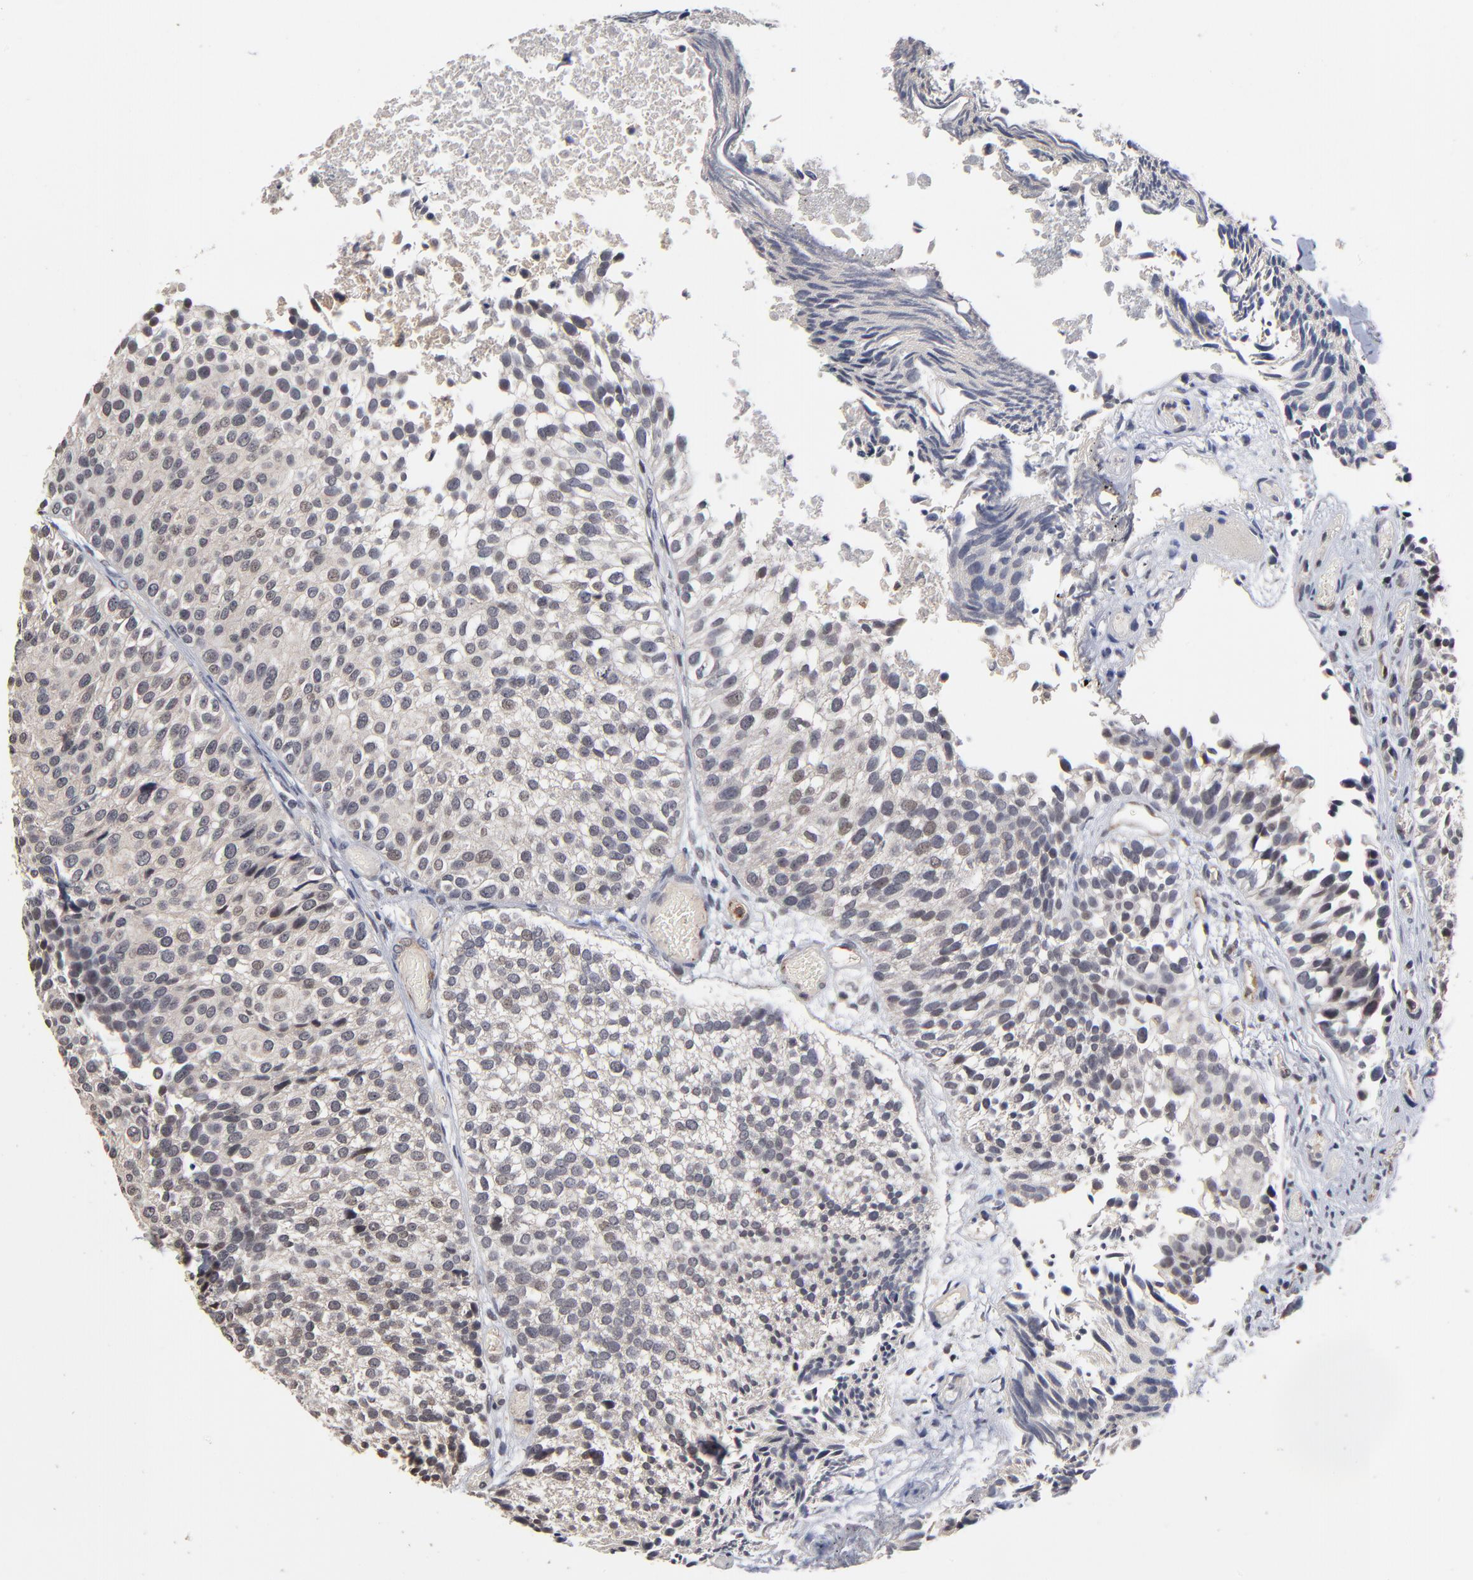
{"staining": {"intensity": "negative", "quantity": "none", "location": "none"}, "tissue": "urothelial cancer", "cell_type": "Tumor cells", "image_type": "cancer", "snomed": [{"axis": "morphology", "description": "Urothelial carcinoma, Low grade"}, {"axis": "topography", "description": "Urinary bladder"}], "caption": "The immunohistochemistry (IHC) micrograph has no significant positivity in tumor cells of low-grade urothelial carcinoma tissue. (IHC, brightfield microscopy, high magnification).", "gene": "ASB8", "patient": {"sex": "male", "age": 84}}